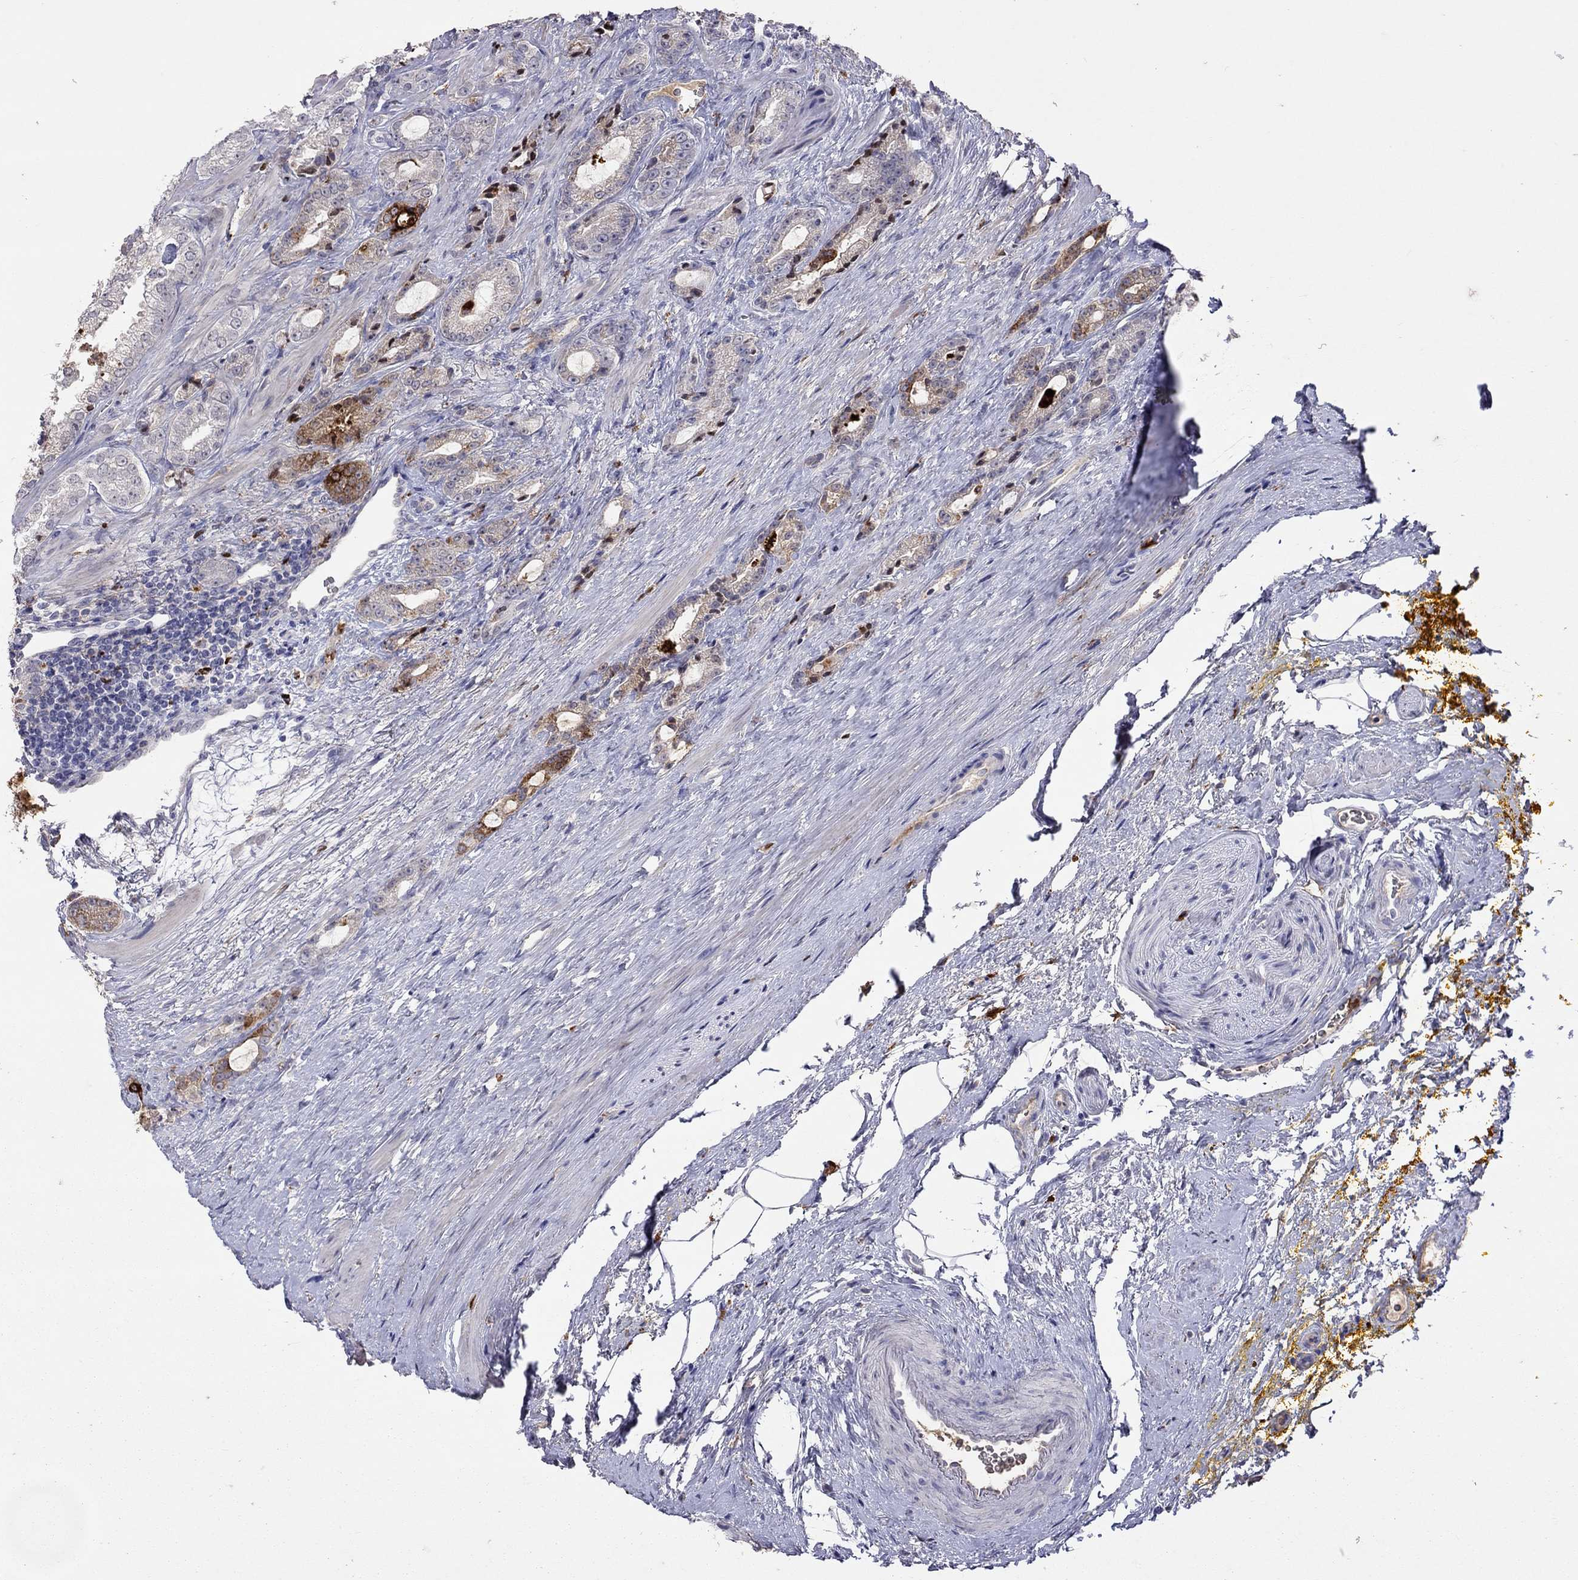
{"staining": {"intensity": "strong", "quantity": "<25%", "location": "cytoplasmic/membranous"}, "tissue": "prostate cancer", "cell_type": "Tumor cells", "image_type": "cancer", "snomed": [{"axis": "morphology", "description": "Adenocarcinoma, NOS"}, {"axis": "topography", "description": "Prostate"}], "caption": "High-magnification brightfield microscopy of adenocarcinoma (prostate) stained with DAB (brown) and counterstained with hematoxylin (blue). tumor cells exhibit strong cytoplasmic/membranous staining is seen in about<25% of cells. (DAB IHC, brown staining for protein, blue staining for nuclei).", "gene": "SERPINA3", "patient": {"sex": "male", "age": 67}}